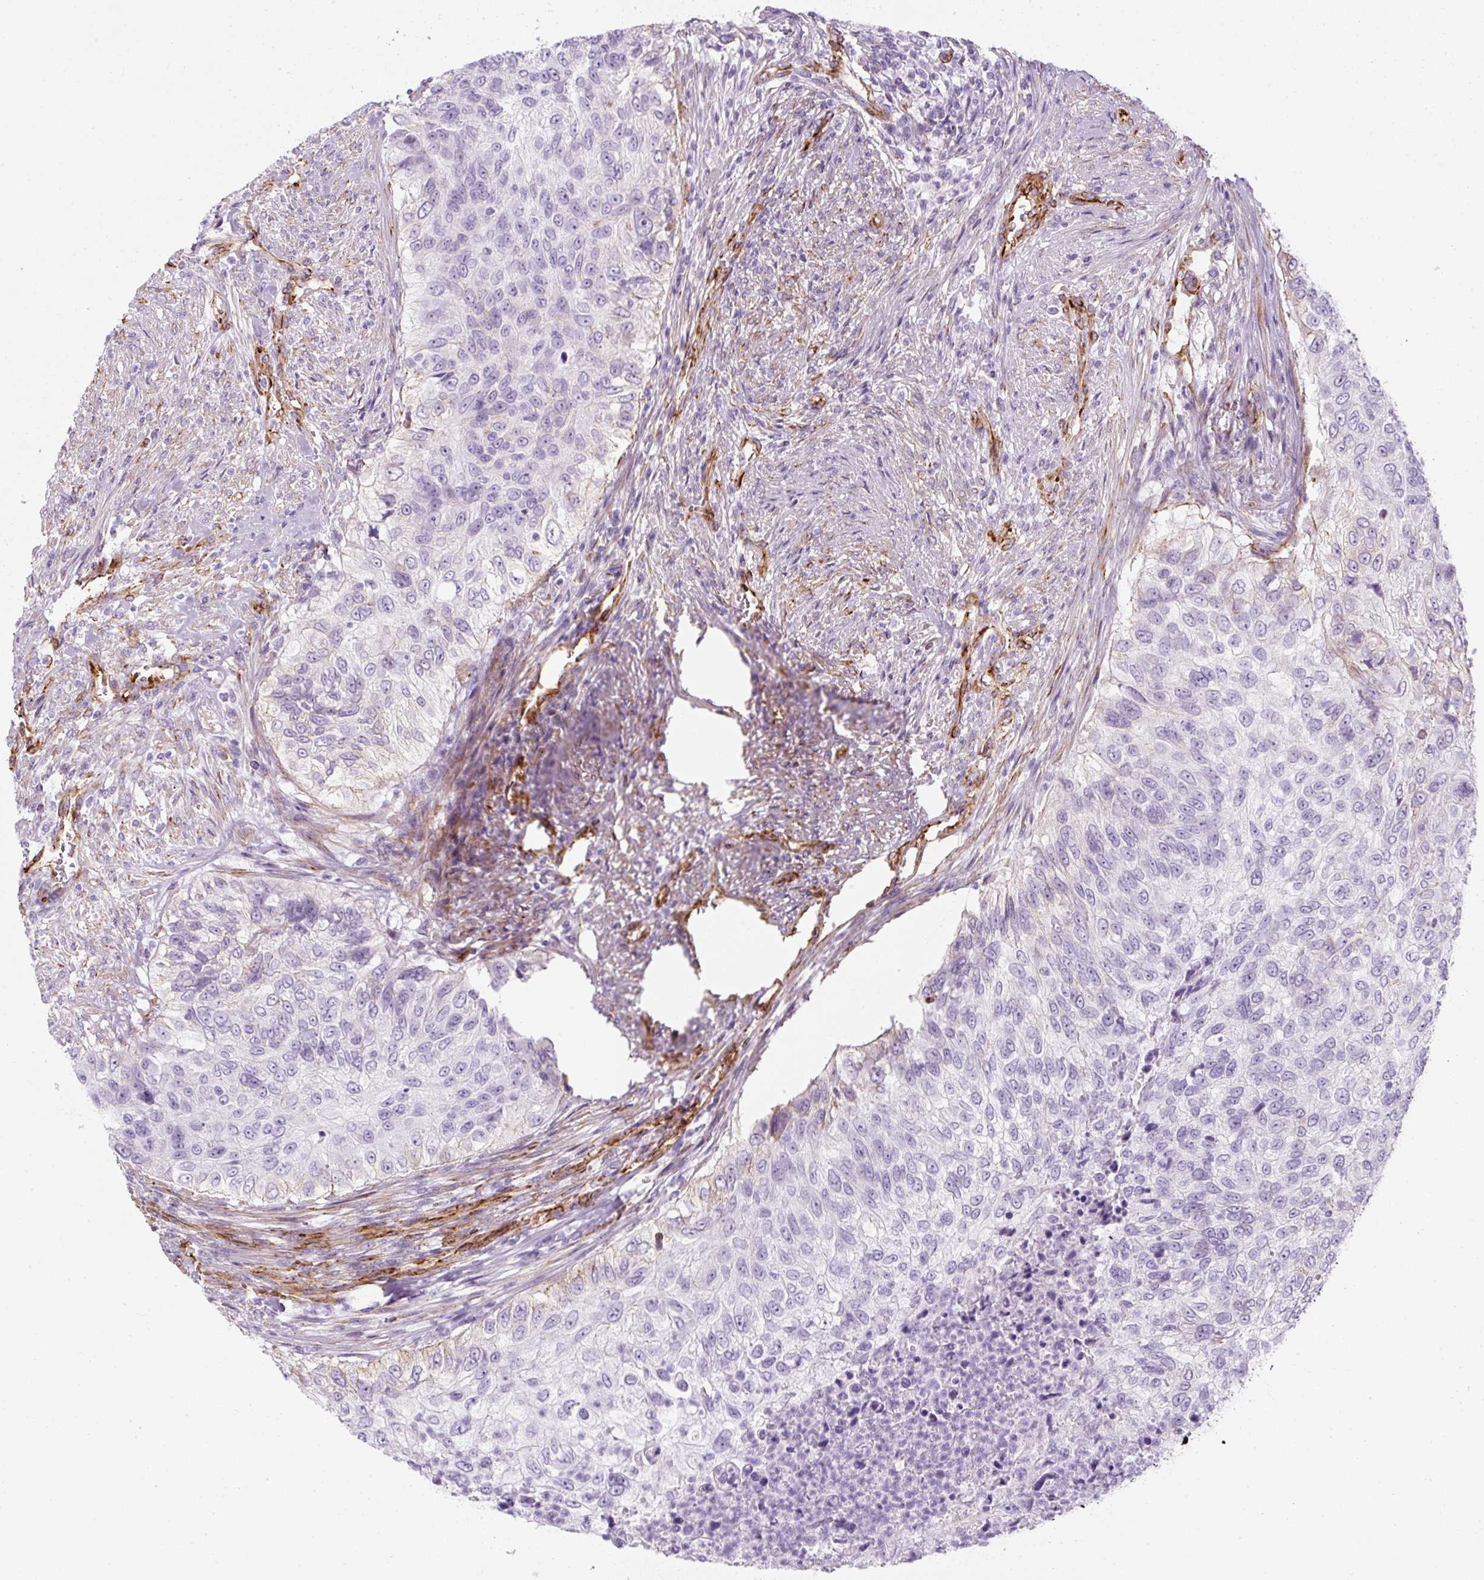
{"staining": {"intensity": "negative", "quantity": "none", "location": "none"}, "tissue": "urothelial cancer", "cell_type": "Tumor cells", "image_type": "cancer", "snomed": [{"axis": "morphology", "description": "Urothelial carcinoma, High grade"}, {"axis": "topography", "description": "Urinary bladder"}], "caption": "Human urothelial cancer stained for a protein using IHC demonstrates no positivity in tumor cells.", "gene": "CAVIN3", "patient": {"sex": "female", "age": 60}}